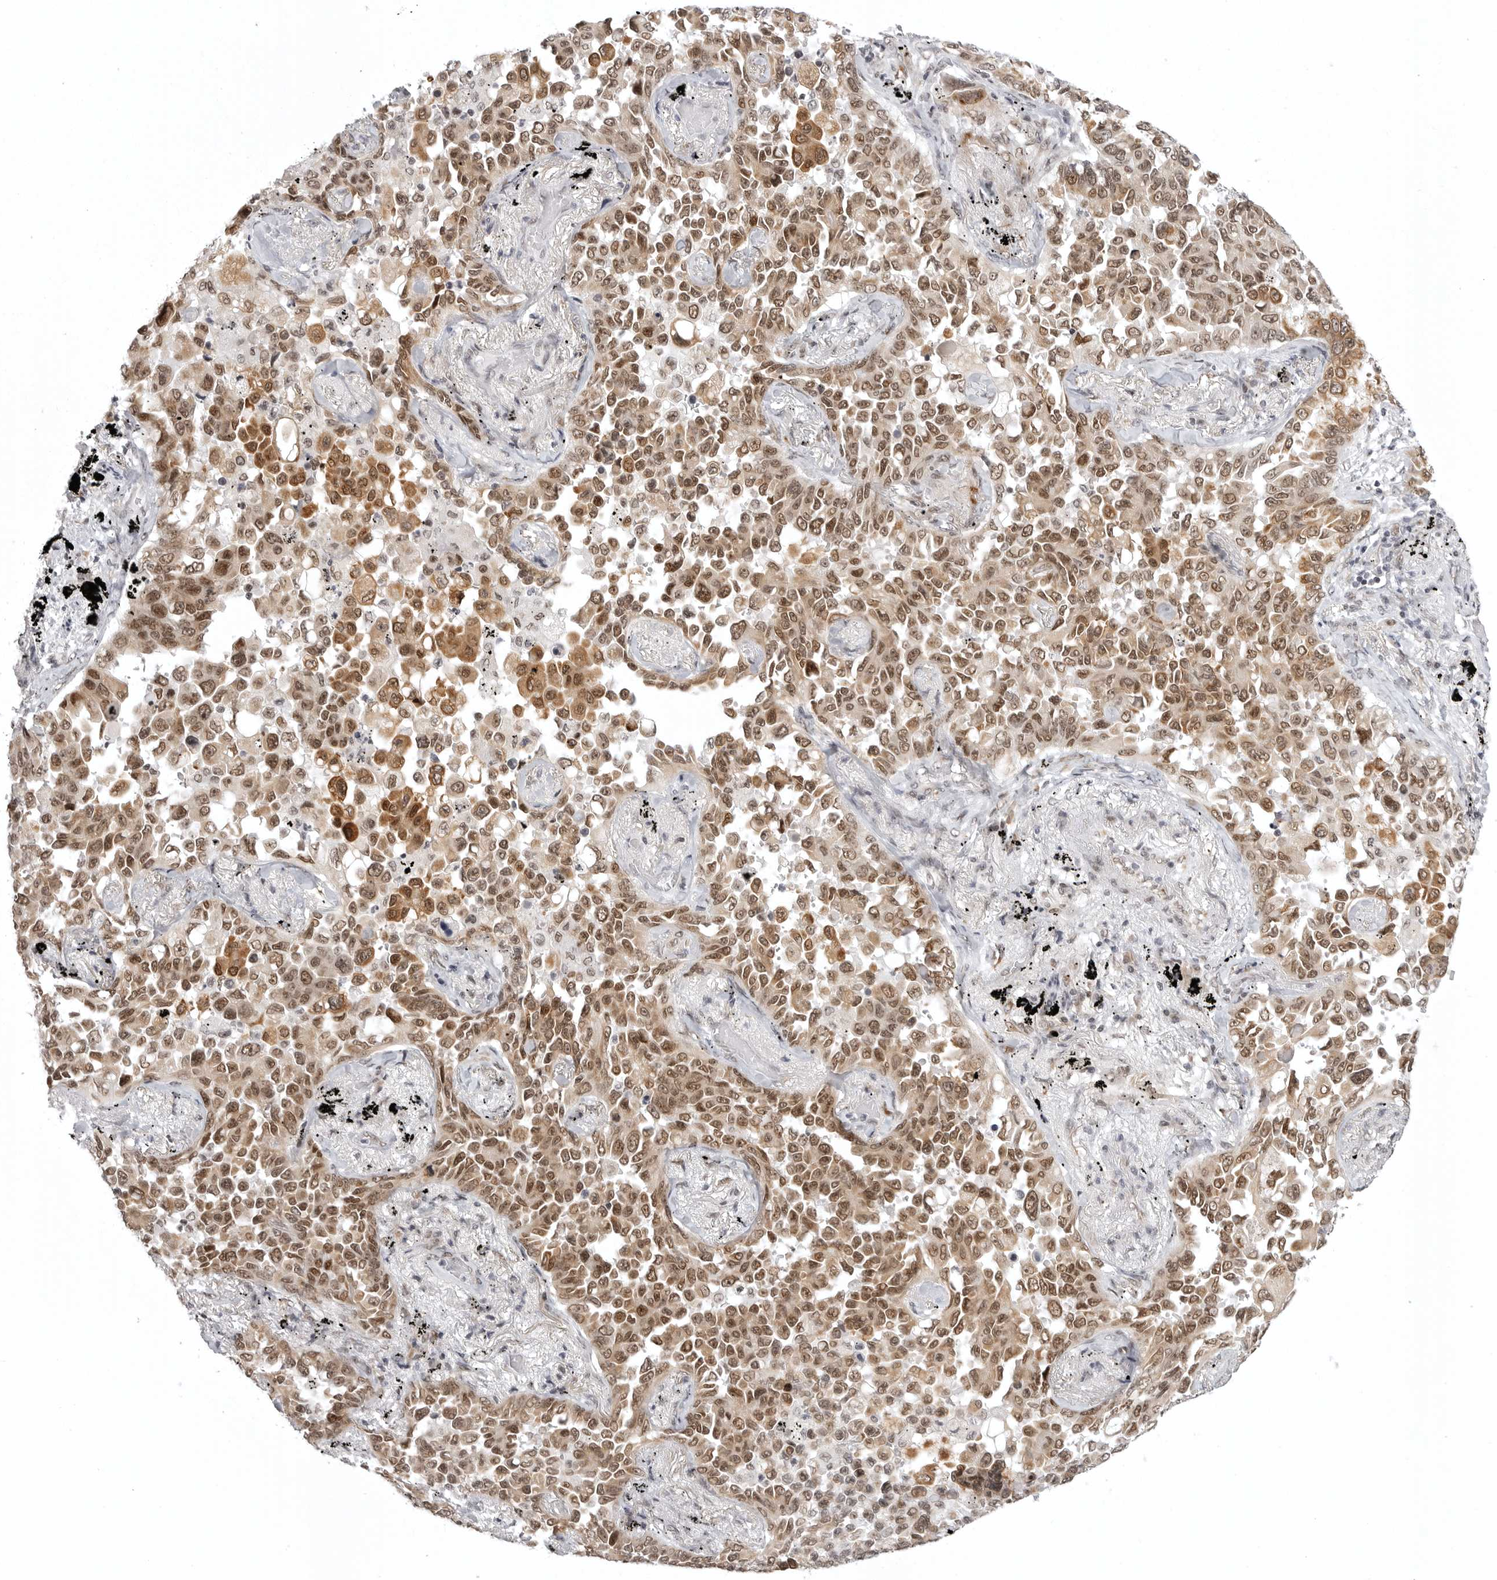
{"staining": {"intensity": "moderate", "quantity": ">75%", "location": "cytoplasmic/membranous,nuclear"}, "tissue": "lung cancer", "cell_type": "Tumor cells", "image_type": "cancer", "snomed": [{"axis": "morphology", "description": "Adenocarcinoma, NOS"}, {"axis": "topography", "description": "Lung"}], "caption": "Immunohistochemistry (IHC) image of human lung cancer (adenocarcinoma) stained for a protein (brown), which shows medium levels of moderate cytoplasmic/membranous and nuclear staining in about >75% of tumor cells.", "gene": "PRDM10", "patient": {"sex": "female", "age": 67}}